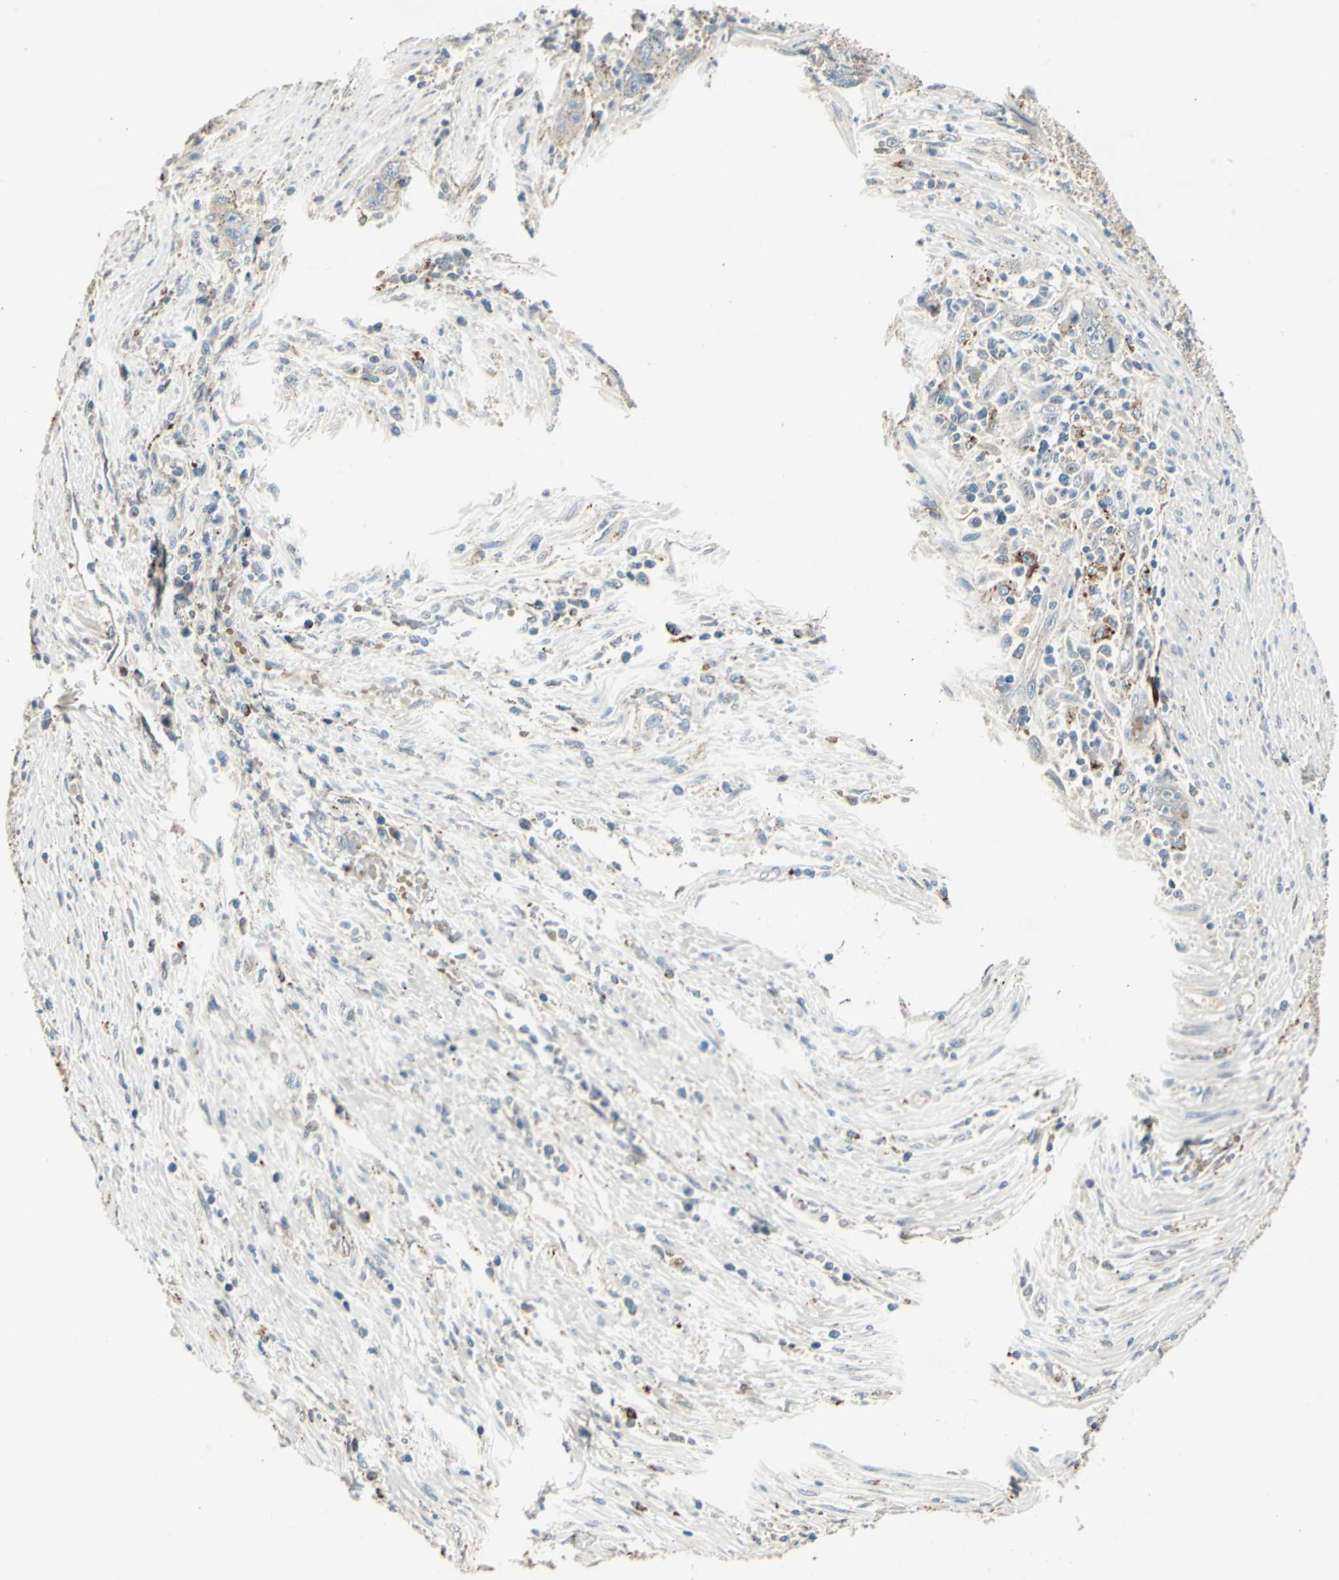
{"staining": {"intensity": "weak", "quantity": "<25%", "location": "cytoplasmic/membranous"}, "tissue": "pancreatic cancer", "cell_type": "Tumor cells", "image_type": "cancer", "snomed": [{"axis": "morphology", "description": "Adenocarcinoma, NOS"}, {"axis": "topography", "description": "Pancreas"}], "caption": "Tumor cells show no significant protein expression in pancreatic adenocarcinoma. The staining is performed using DAB (3,3'-diaminobenzidine) brown chromogen with nuclei counter-stained in using hematoxylin.", "gene": "NIT1", "patient": {"sex": "female", "age": 71}}